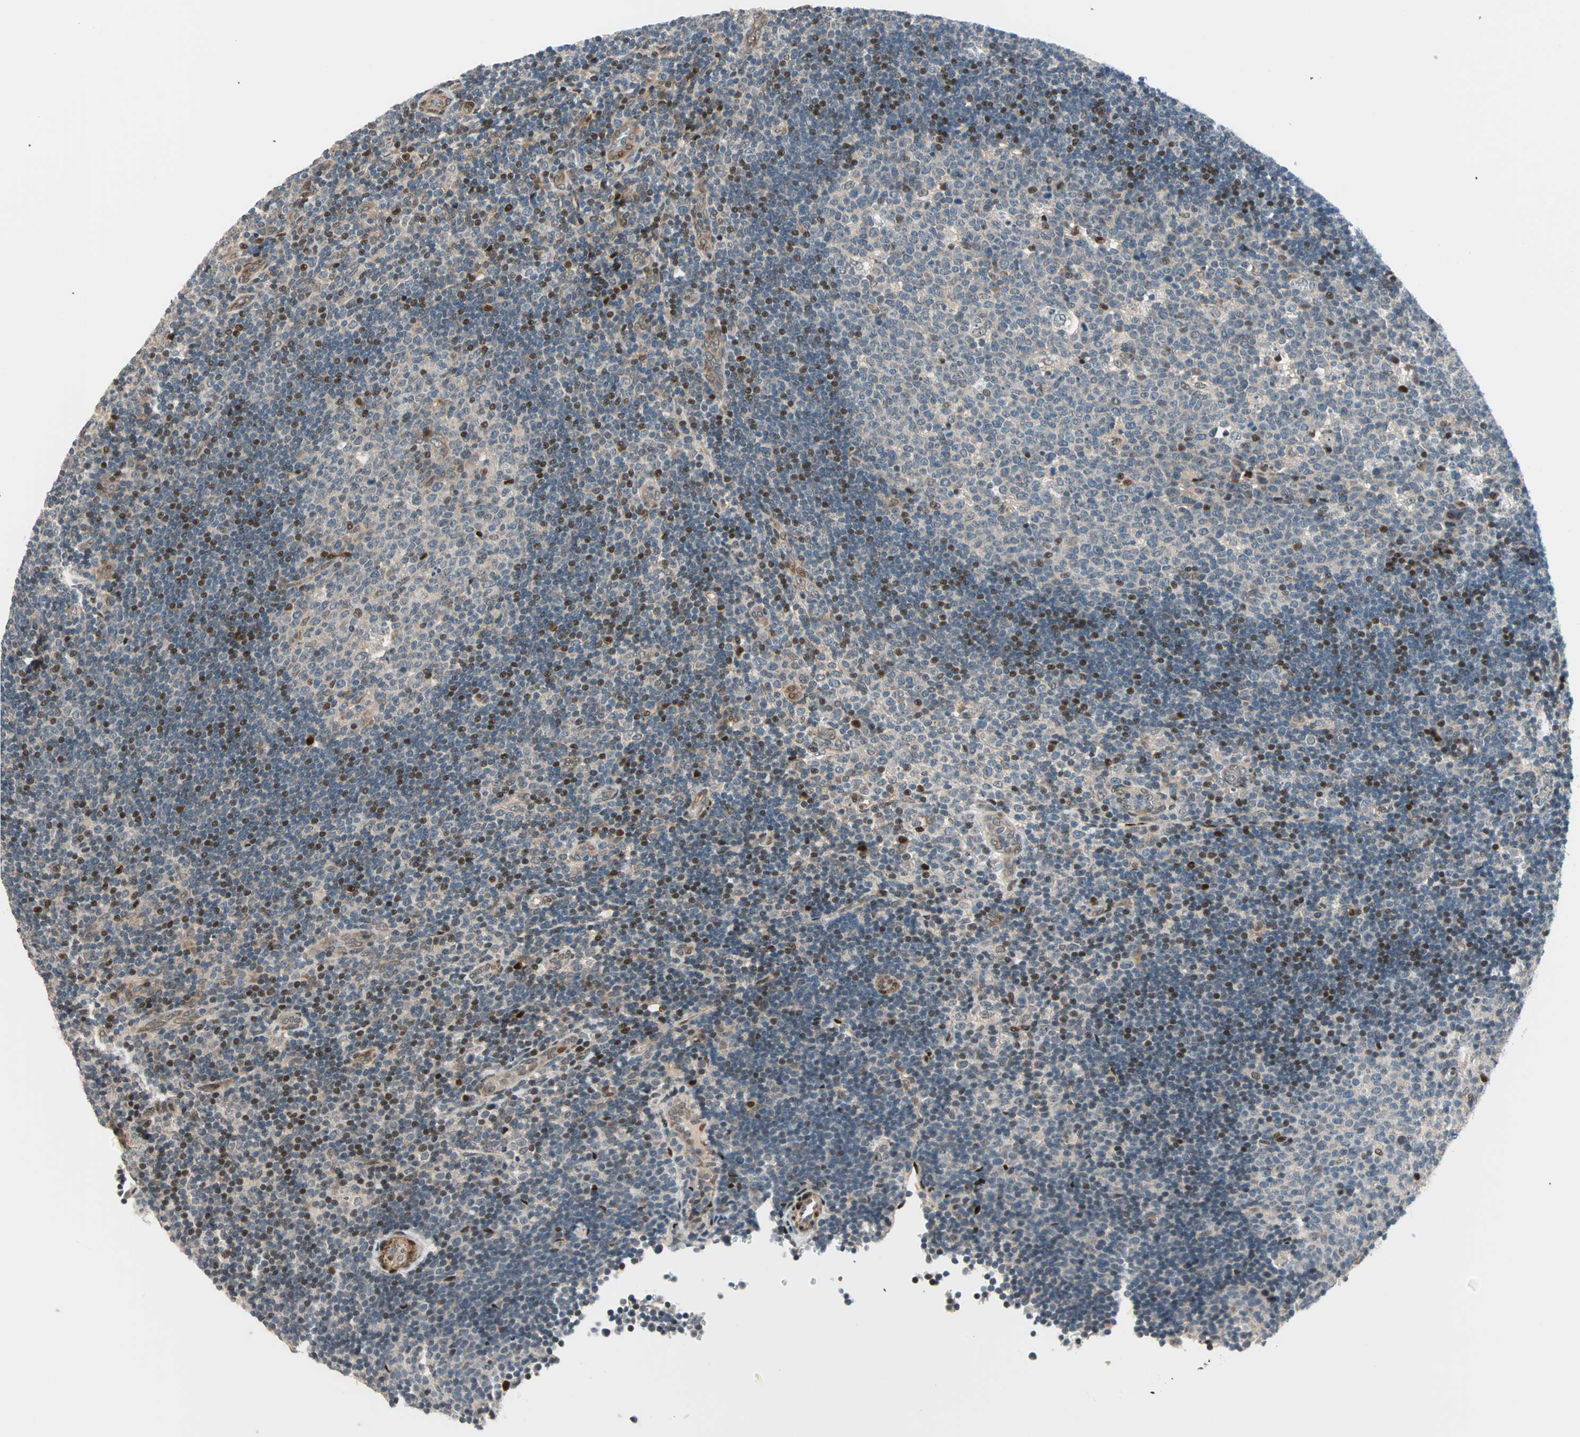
{"staining": {"intensity": "moderate", "quantity": "<25%", "location": "nuclear"}, "tissue": "lymph node", "cell_type": "Germinal center cells", "image_type": "normal", "snomed": [{"axis": "morphology", "description": "Normal tissue, NOS"}, {"axis": "topography", "description": "Lymph node"}, {"axis": "topography", "description": "Salivary gland"}], "caption": "Lymph node stained with IHC reveals moderate nuclear expression in about <25% of germinal center cells.", "gene": "HECW1", "patient": {"sex": "male", "age": 8}}